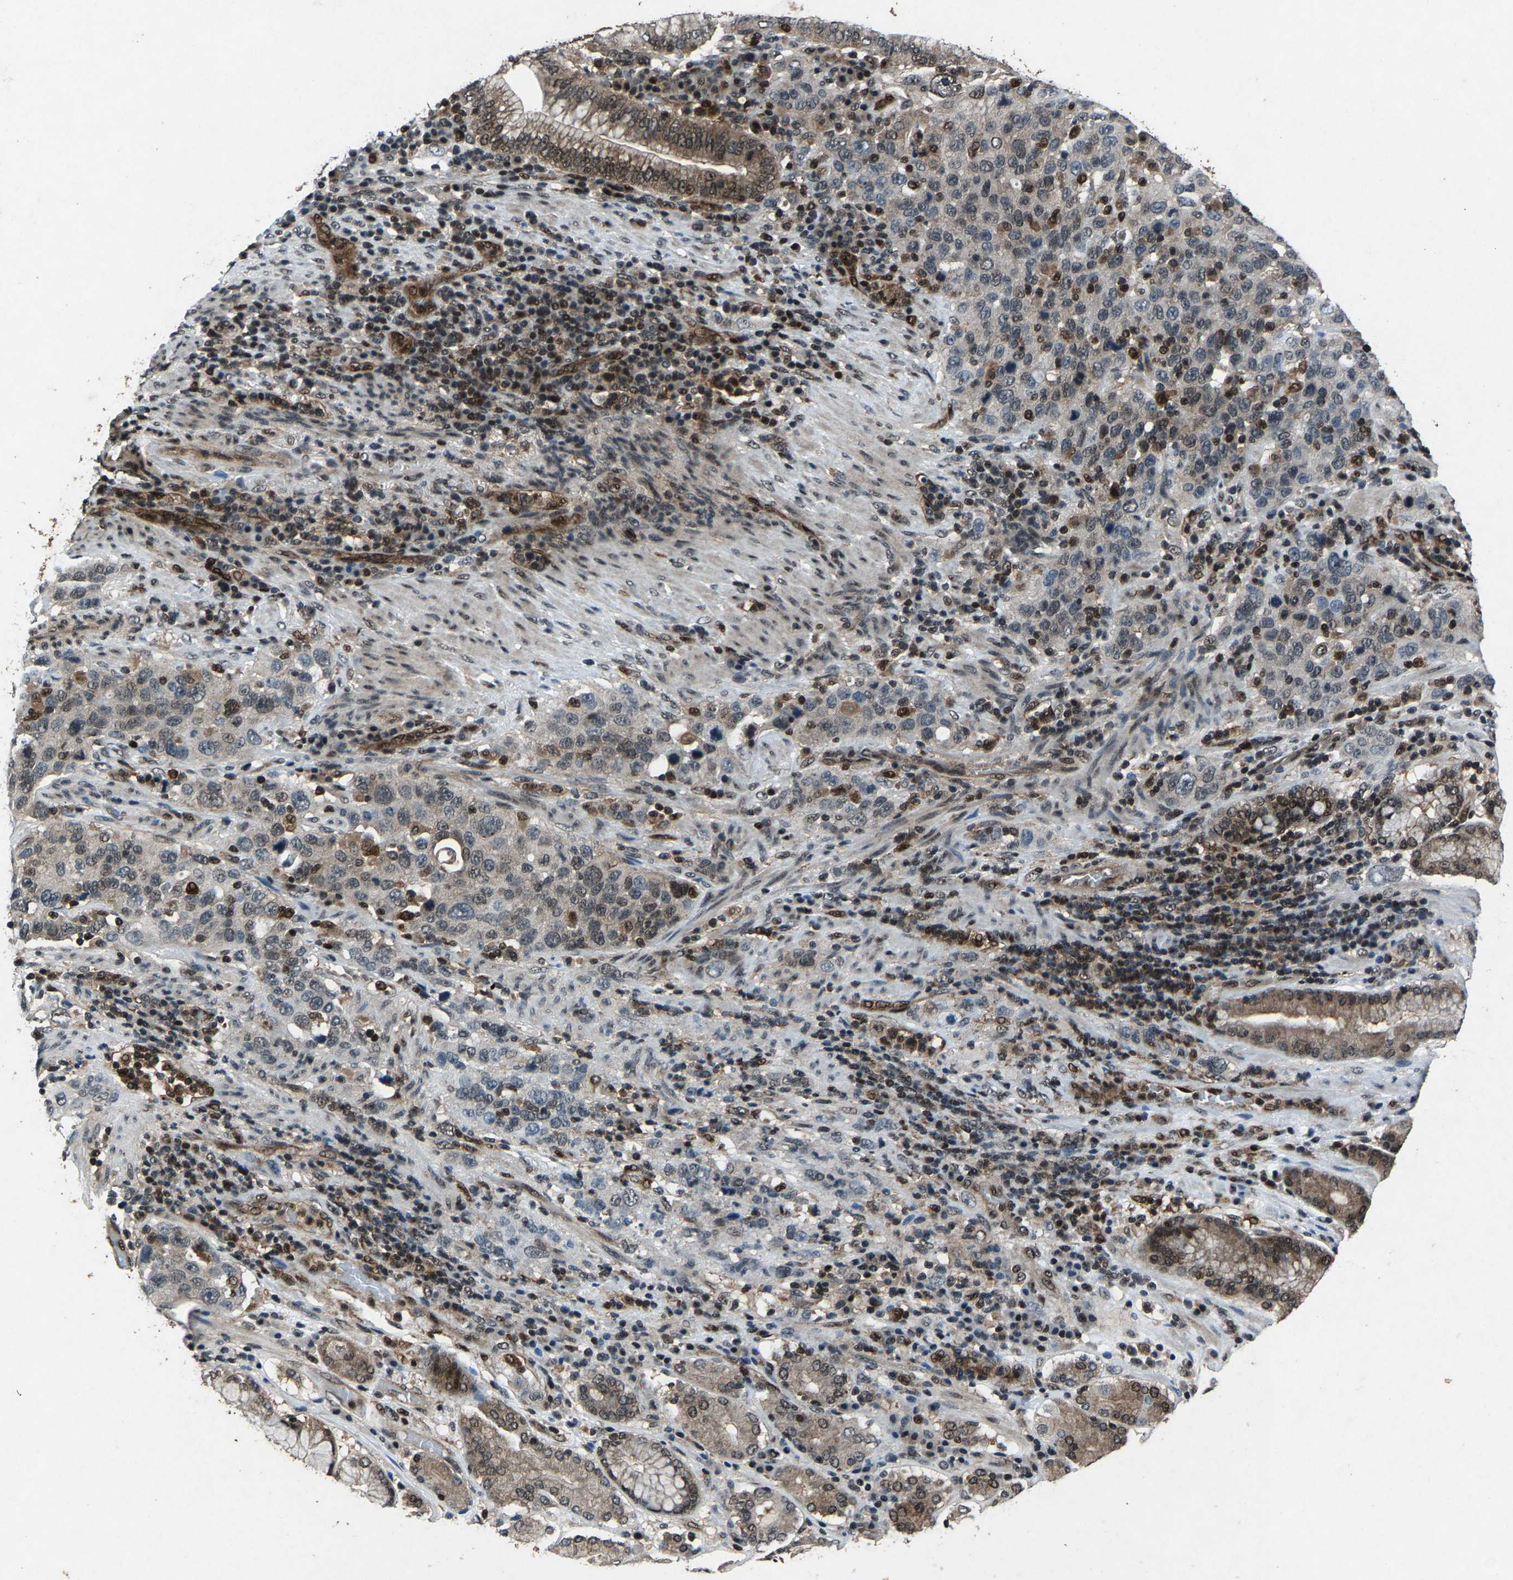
{"staining": {"intensity": "moderate", "quantity": "<25%", "location": "nuclear"}, "tissue": "stomach cancer", "cell_type": "Tumor cells", "image_type": "cancer", "snomed": [{"axis": "morphology", "description": "Normal tissue, NOS"}, {"axis": "morphology", "description": "Adenocarcinoma, NOS"}, {"axis": "topography", "description": "Stomach"}], "caption": "The image exhibits immunohistochemical staining of stomach adenocarcinoma. There is moderate nuclear expression is seen in approximately <25% of tumor cells. (DAB (3,3'-diaminobenzidine) IHC with brightfield microscopy, high magnification).", "gene": "ATXN3", "patient": {"sex": "male", "age": 48}}